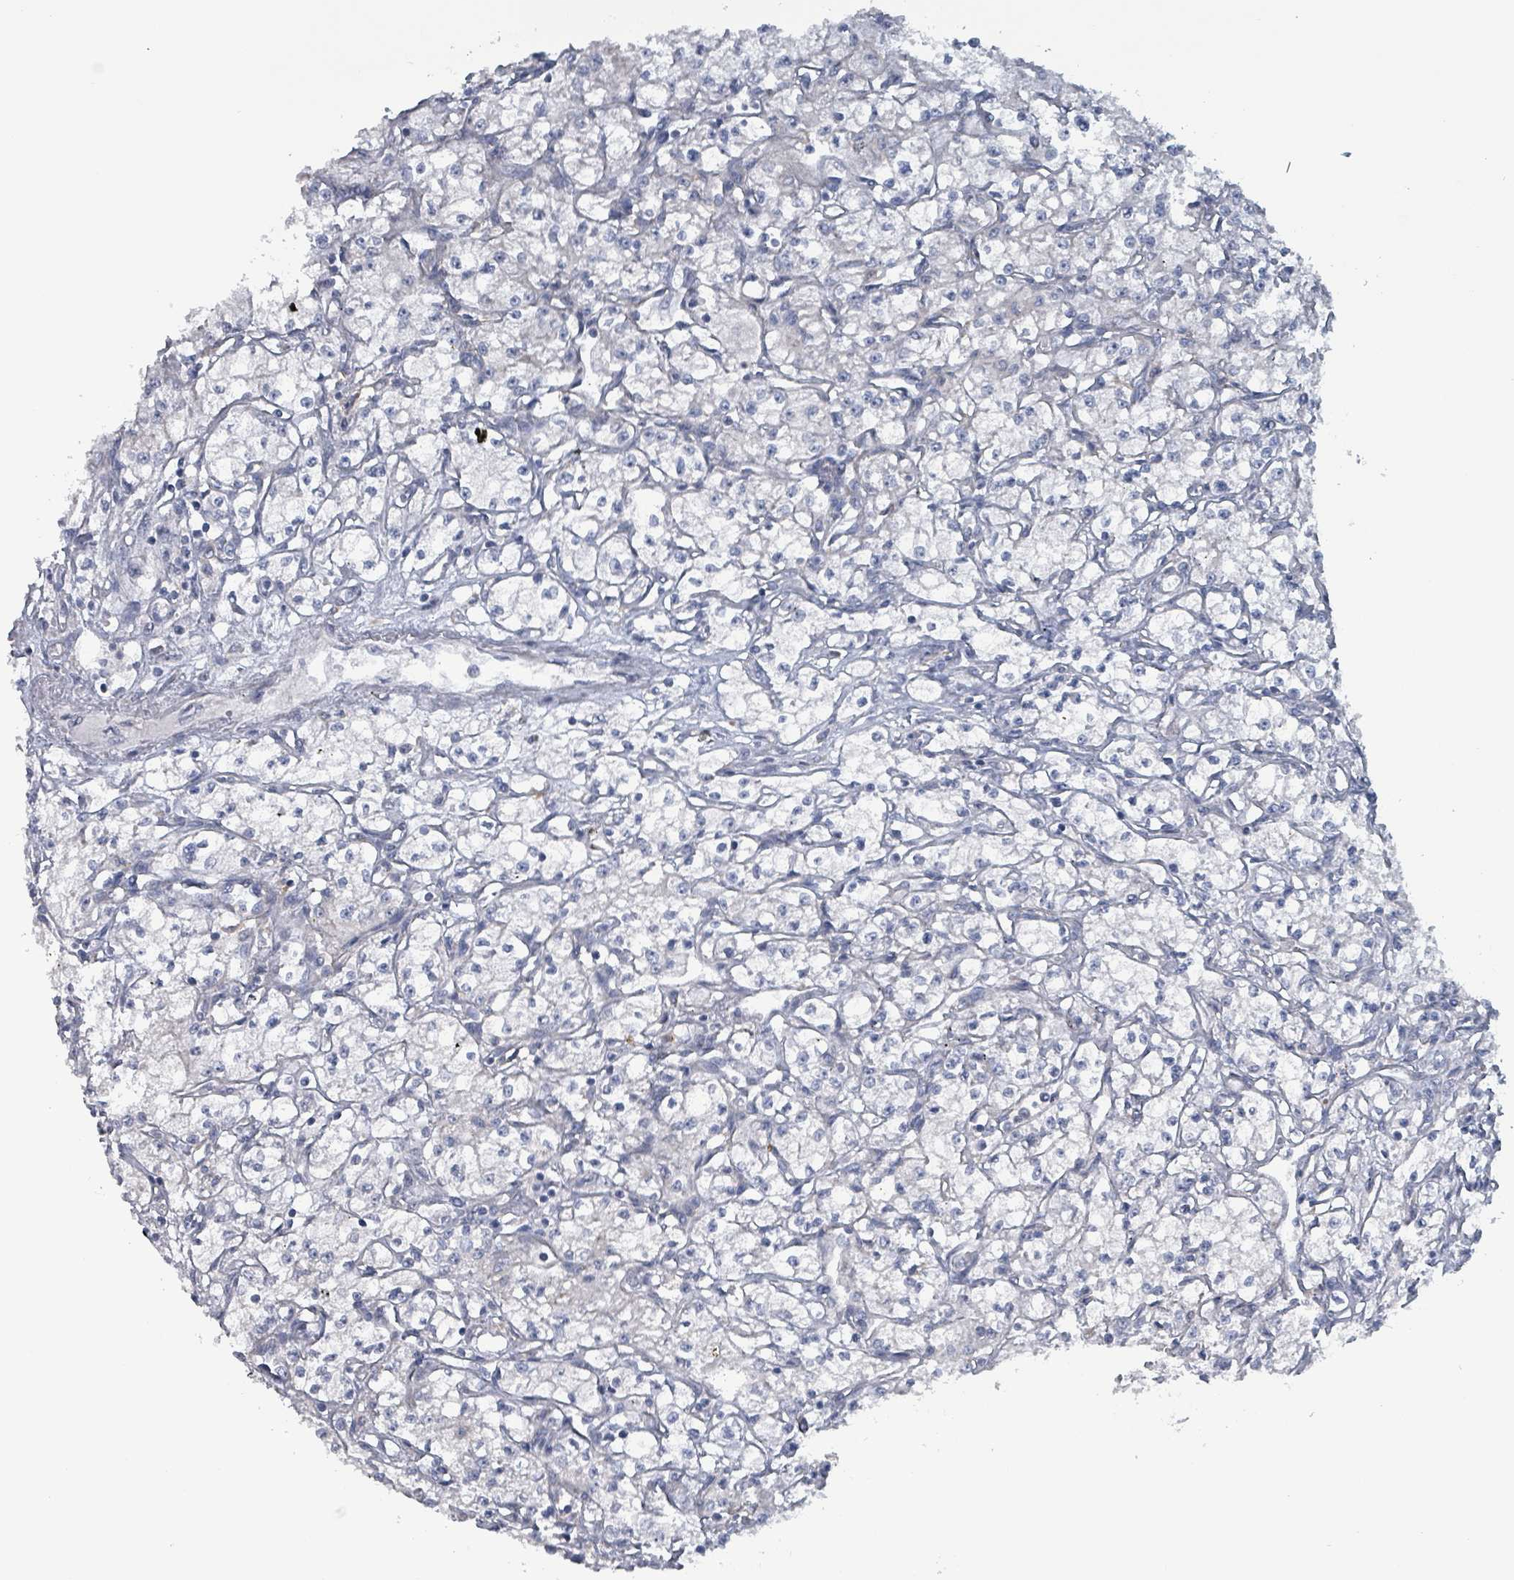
{"staining": {"intensity": "negative", "quantity": "none", "location": "none"}, "tissue": "renal cancer", "cell_type": "Tumor cells", "image_type": "cancer", "snomed": [{"axis": "morphology", "description": "Adenocarcinoma, NOS"}, {"axis": "topography", "description": "Kidney"}], "caption": "Image shows no protein staining in tumor cells of adenocarcinoma (renal) tissue.", "gene": "TAAR5", "patient": {"sex": "male", "age": 59}}